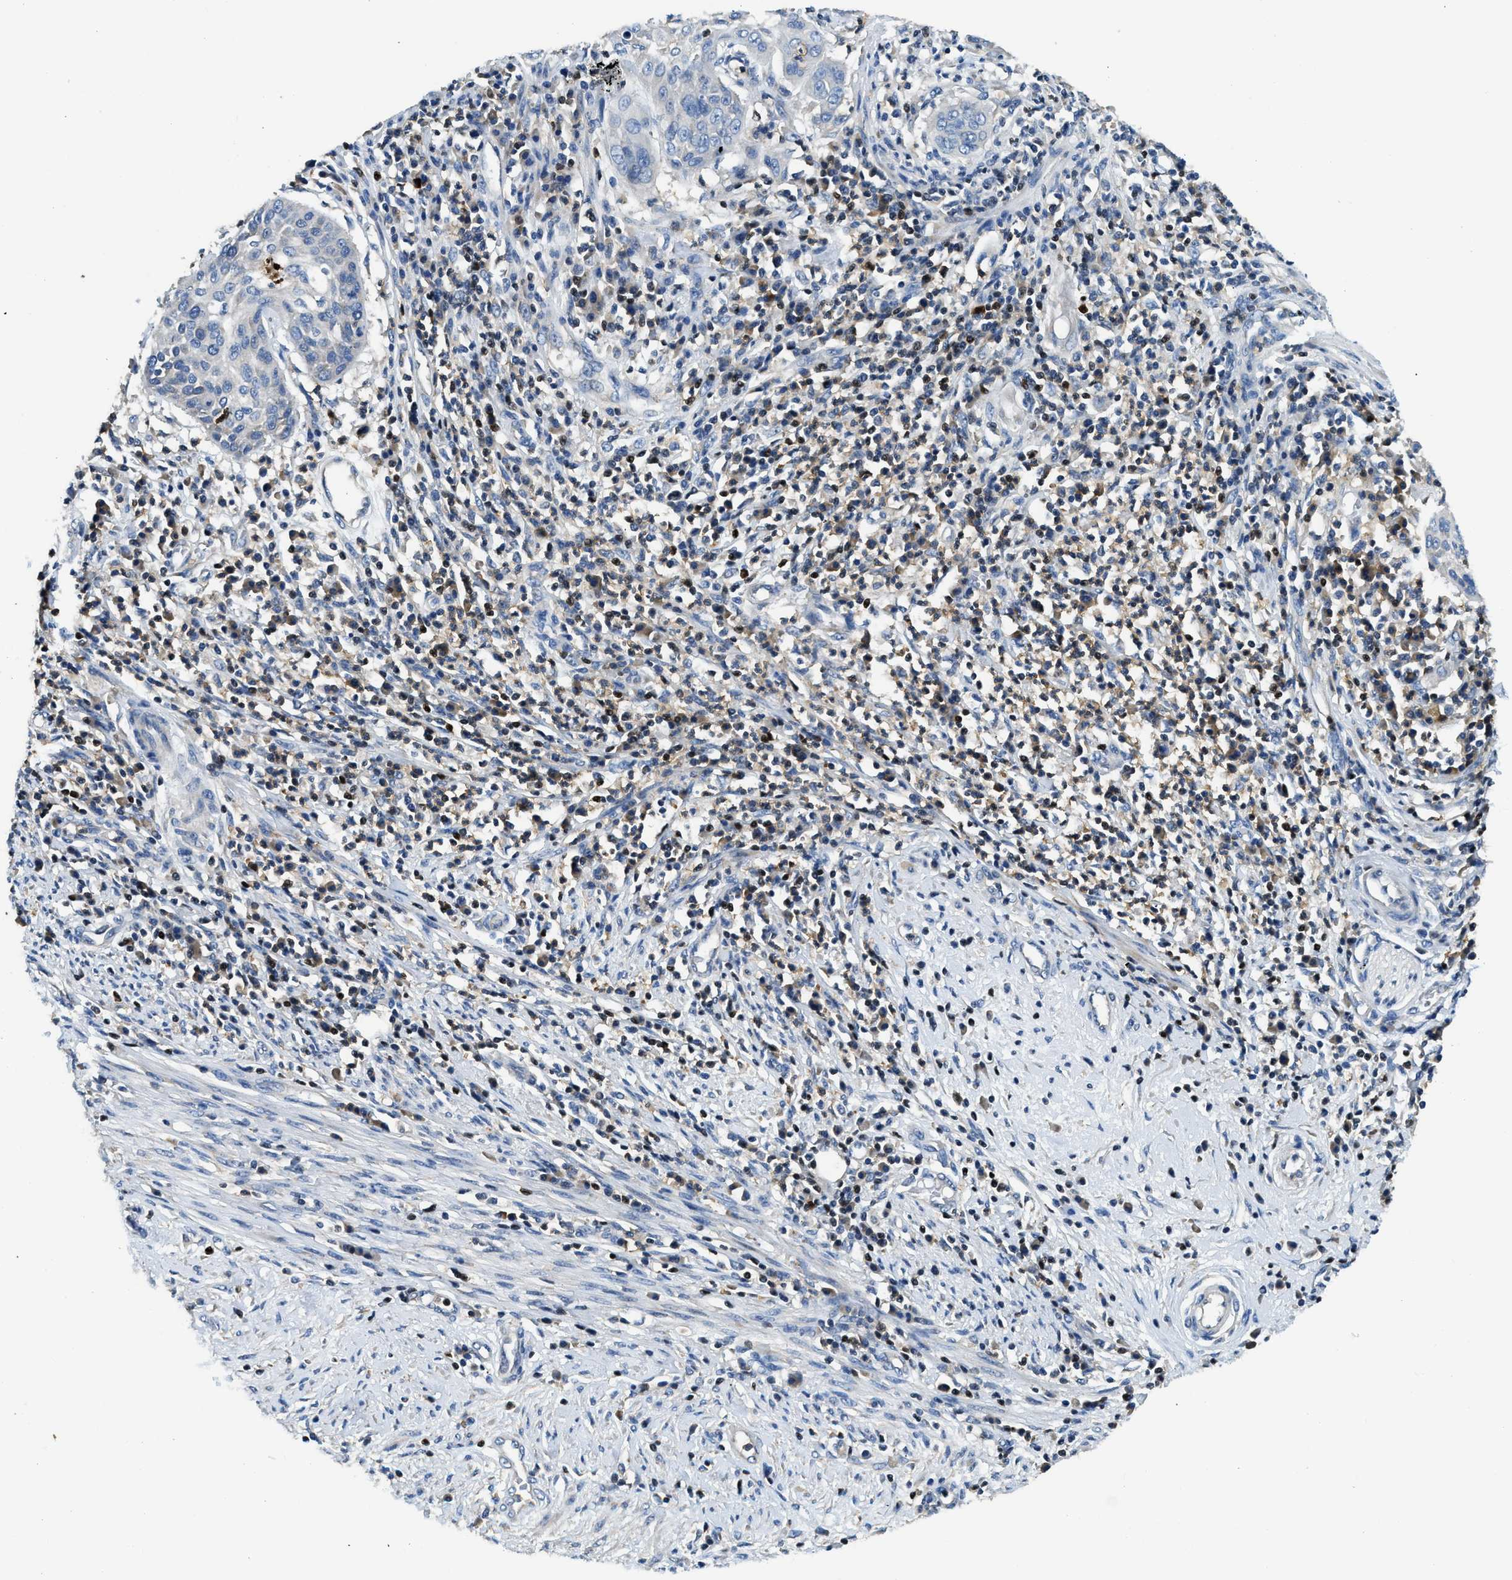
{"staining": {"intensity": "negative", "quantity": "none", "location": "none"}, "tissue": "cervical cancer", "cell_type": "Tumor cells", "image_type": "cancer", "snomed": [{"axis": "morphology", "description": "Normal tissue, NOS"}, {"axis": "morphology", "description": "Squamous cell carcinoma, NOS"}, {"axis": "topography", "description": "Cervix"}], "caption": "Cervical cancer was stained to show a protein in brown. There is no significant expression in tumor cells. Brightfield microscopy of immunohistochemistry stained with DAB (brown) and hematoxylin (blue), captured at high magnification.", "gene": "TOX", "patient": {"sex": "female", "age": 39}}